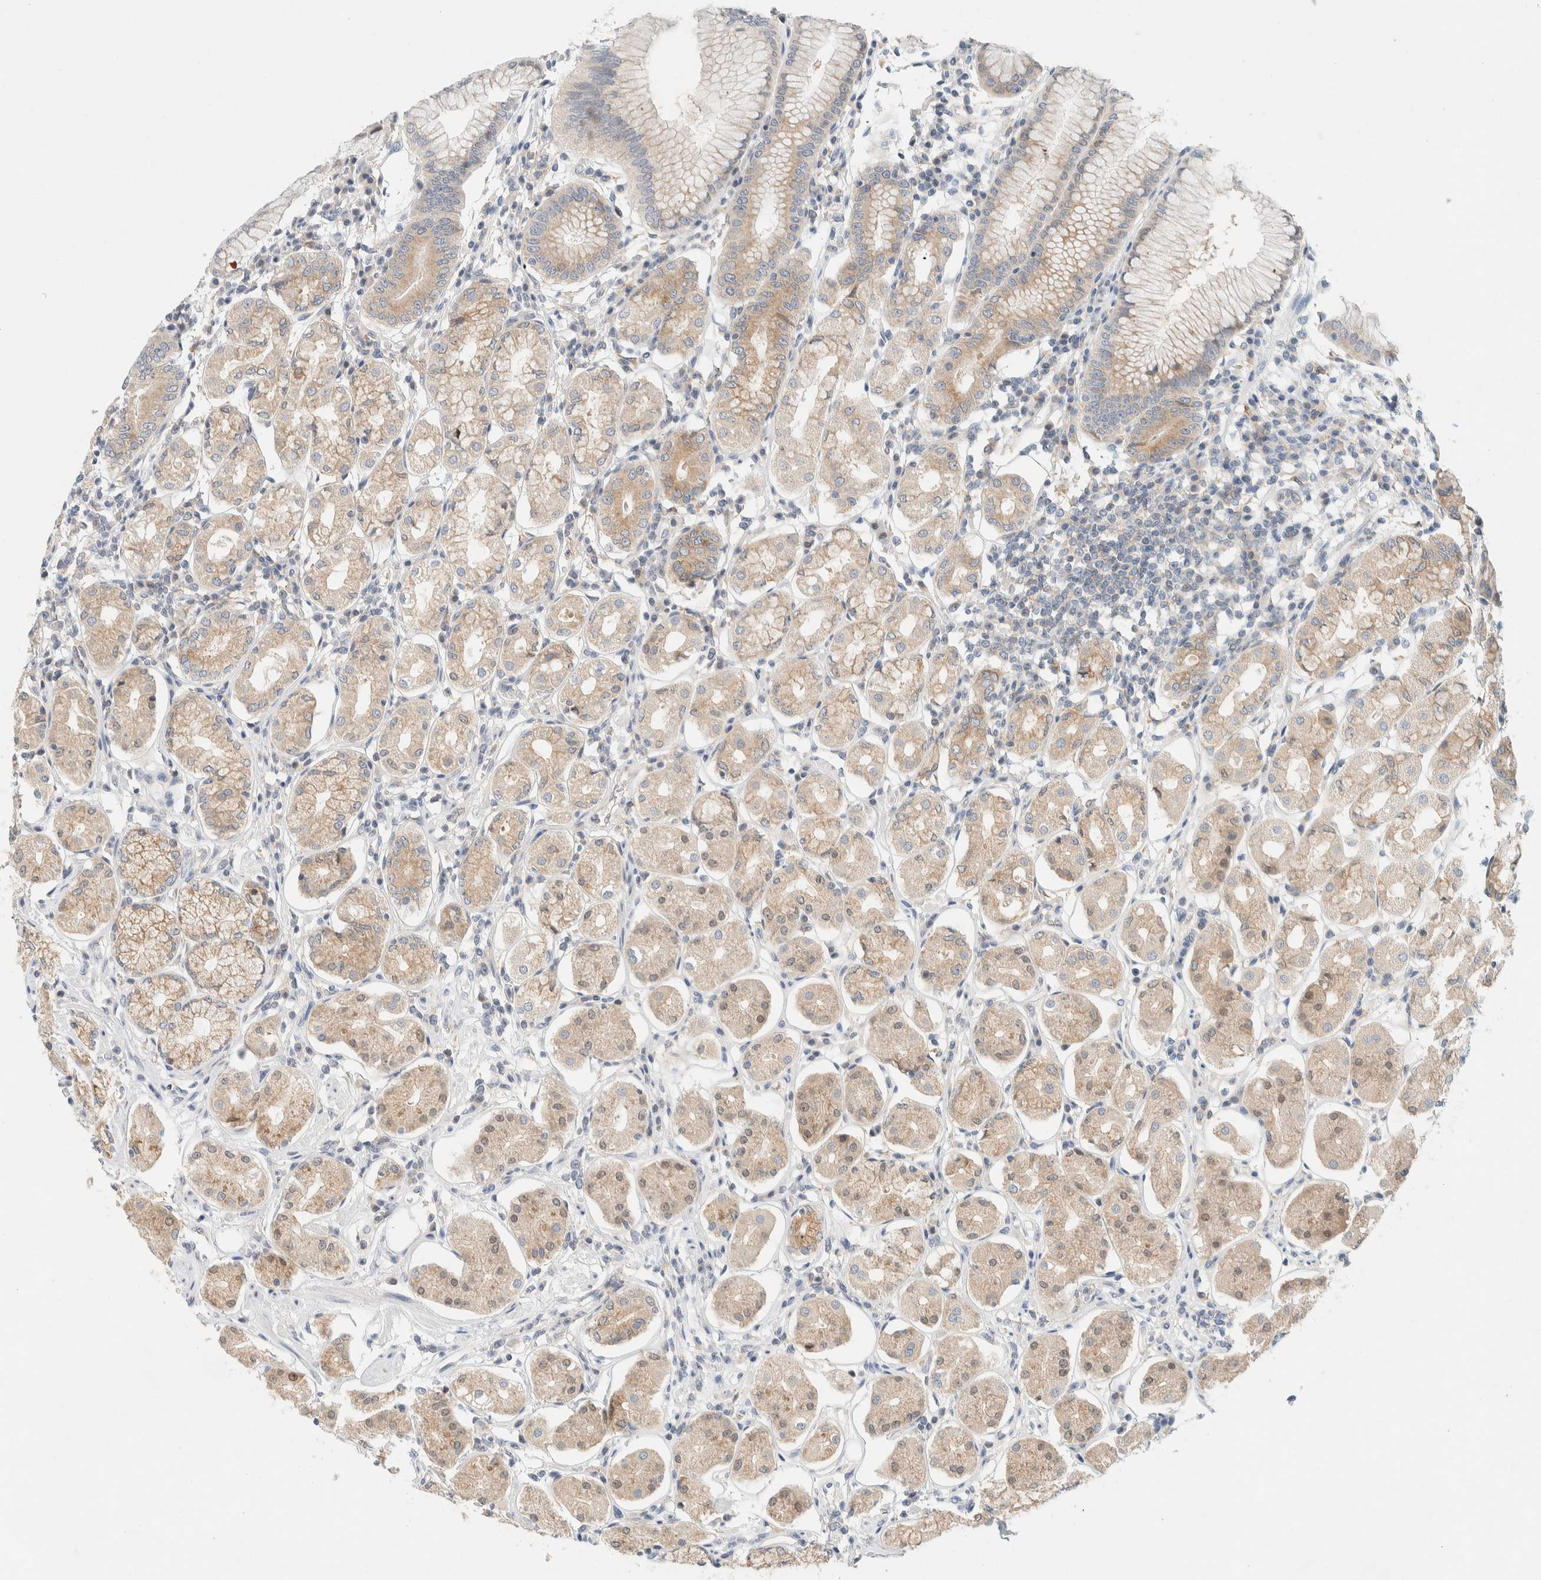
{"staining": {"intensity": "moderate", "quantity": "25%-75%", "location": "cytoplasmic/membranous"}, "tissue": "stomach", "cell_type": "Glandular cells", "image_type": "normal", "snomed": [{"axis": "morphology", "description": "Normal tissue, NOS"}, {"axis": "topography", "description": "Stomach"}, {"axis": "topography", "description": "Stomach, lower"}], "caption": "Moderate cytoplasmic/membranous expression for a protein is present in about 25%-75% of glandular cells of normal stomach using IHC.", "gene": "SUMF2", "patient": {"sex": "female", "age": 56}}